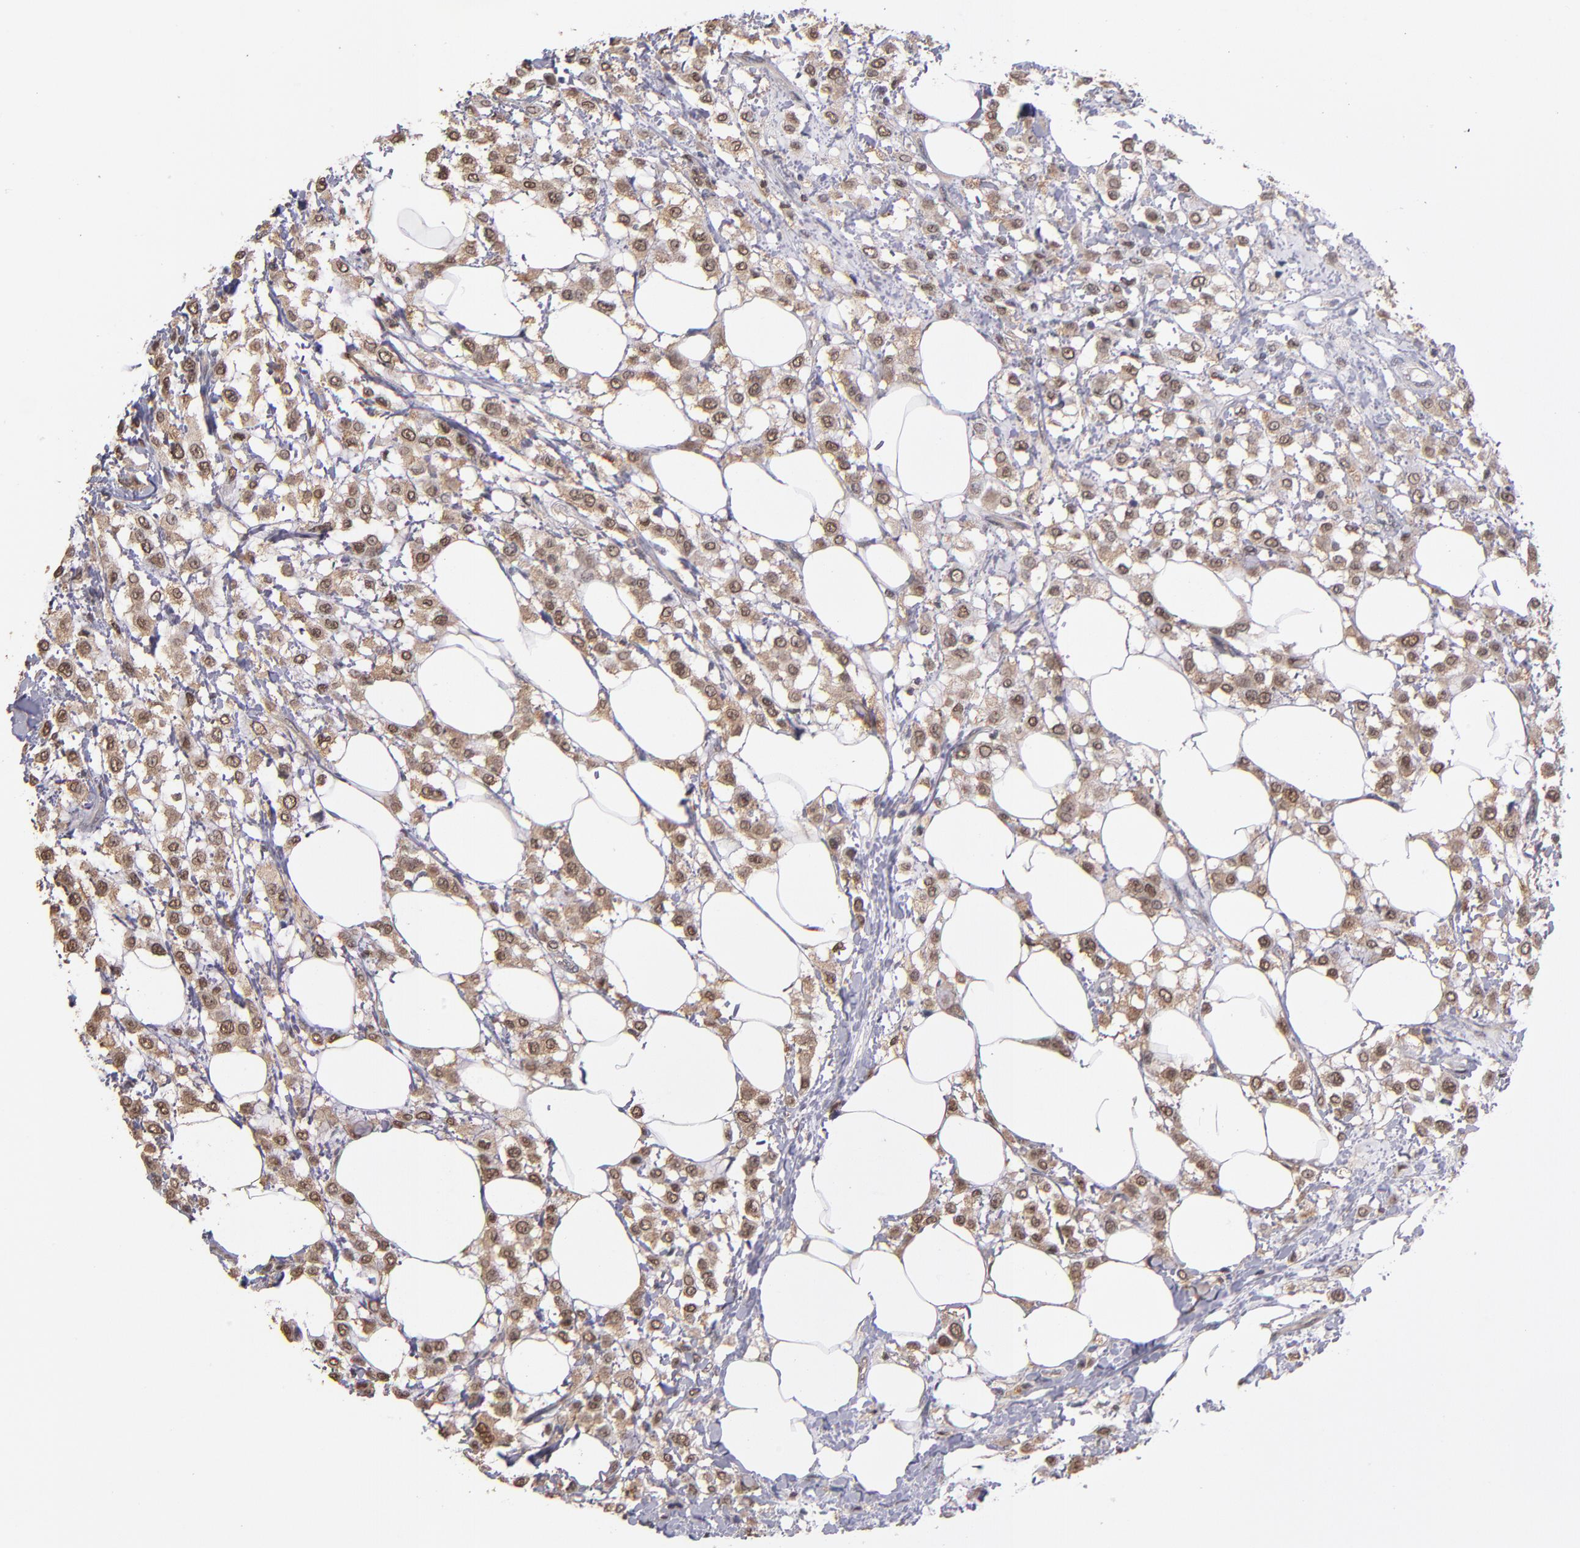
{"staining": {"intensity": "weak", "quantity": "25%-75%", "location": "cytoplasmic/membranous,nuclear"}, "tissue": "breast cancer", "cell_type": "Tumor cells", "image_type": "cancer", "snomed": [{"axis": "morphology", "description": "Lobular carcinoma"}, {"axis": "topography", "description": "Breast"}], "caption": "Immunohistochemical staining of breast lobular carcinoma shows weak cytoplasmic/membranous and nuclear protein staining in about 25%-75% of tumor cells.", "gene": "PSMD10", "patient": {"sex": "female", "age": 85}}